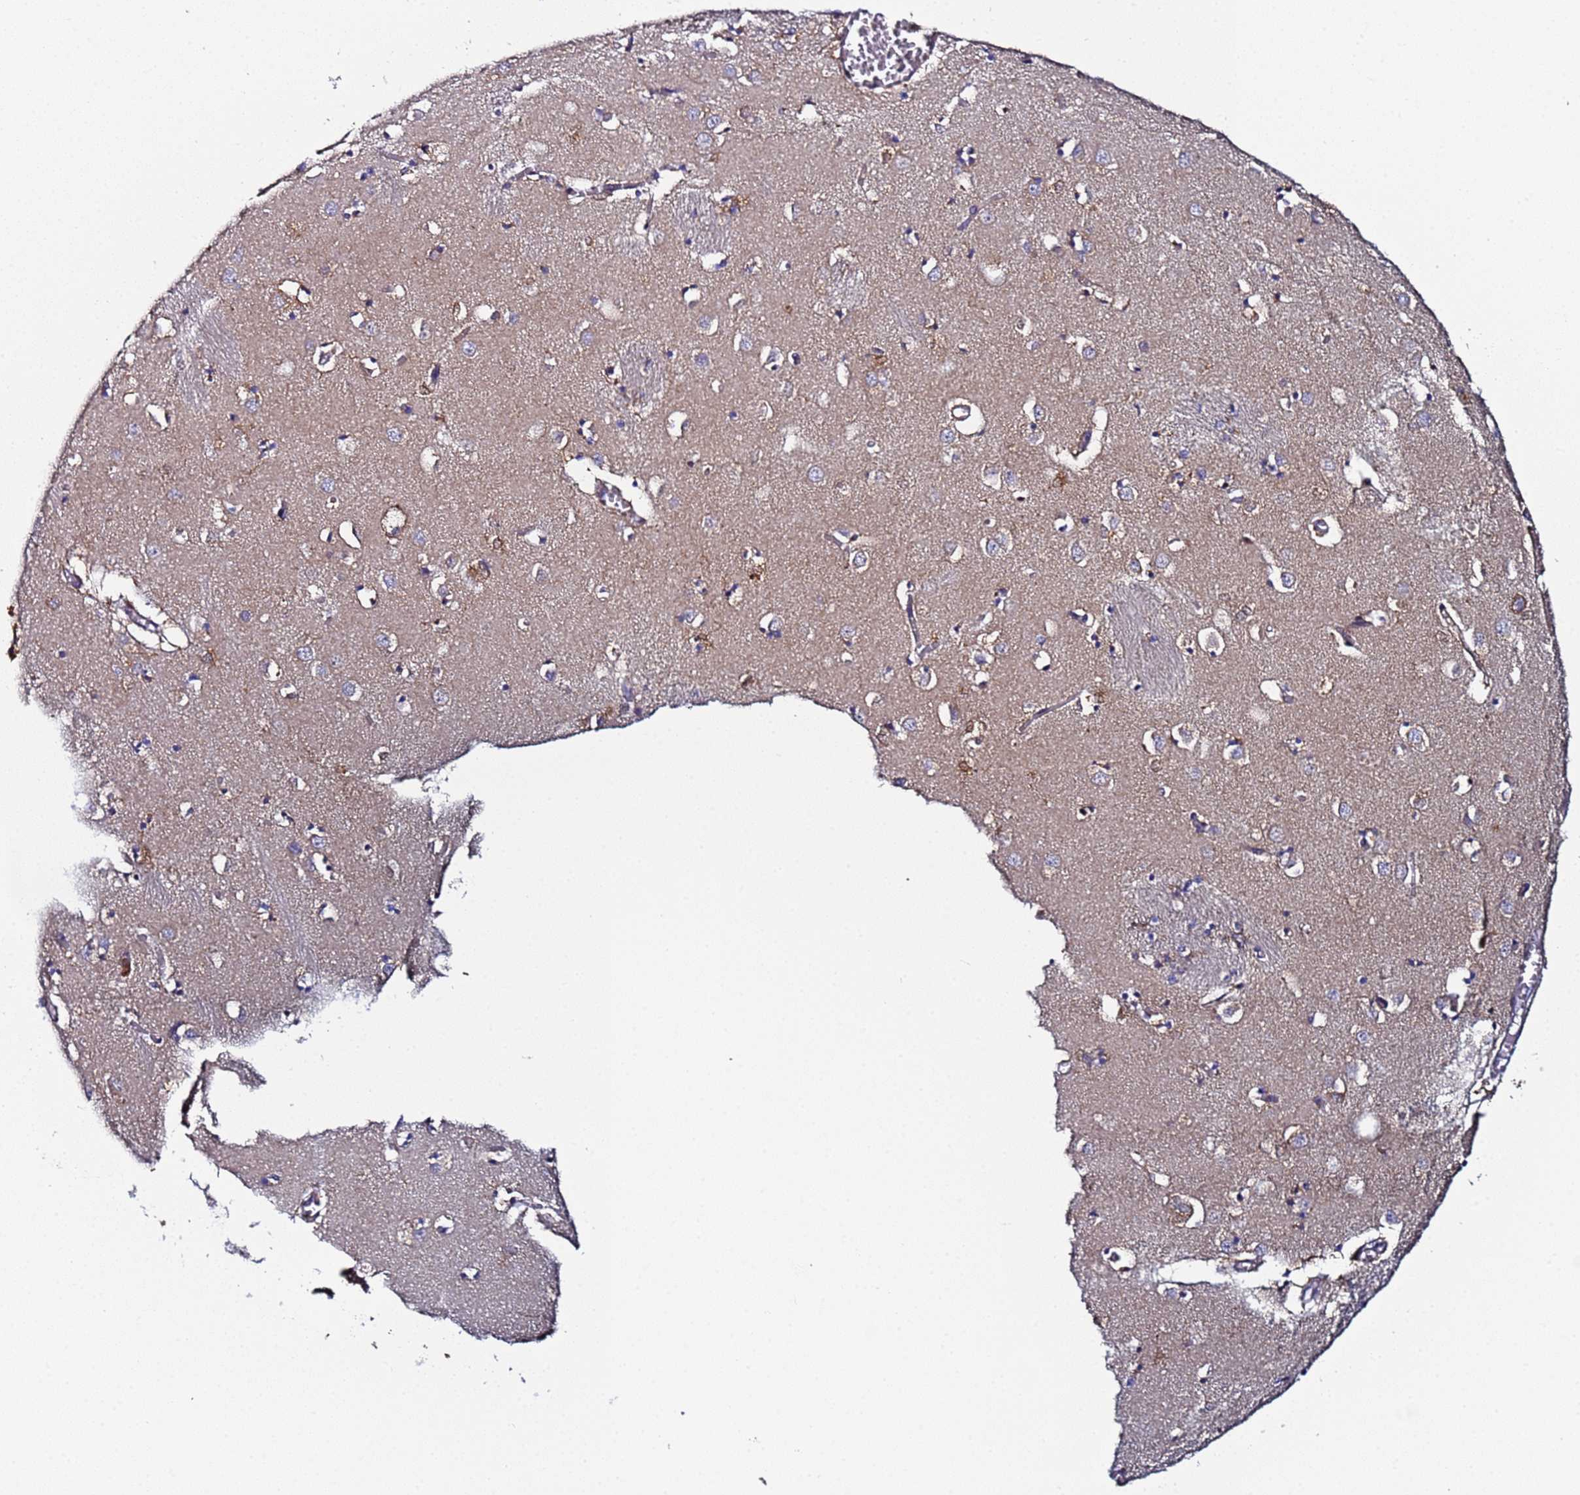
{"staining": {"intensity": "negative", "quantity": "none", "location": "none"}, "tissue": "caudate", "cell_type": "Glial cells", "image_type": "normal", "snomed": [{"axis": "morphology", "description": "Normal tissue, NOS"}, {"axis": "topography", "description": "Lateral ventricle wall"}], "caption": "Immunohistochemistry (IHC) of benign human caudate displays no expression in glial cells. (DAB (3,3'-diaminobenzidine) immunohistochemistry, high magnification).", "gene": "CCDC127", "patient": {"sex": "male", "age": 70}}